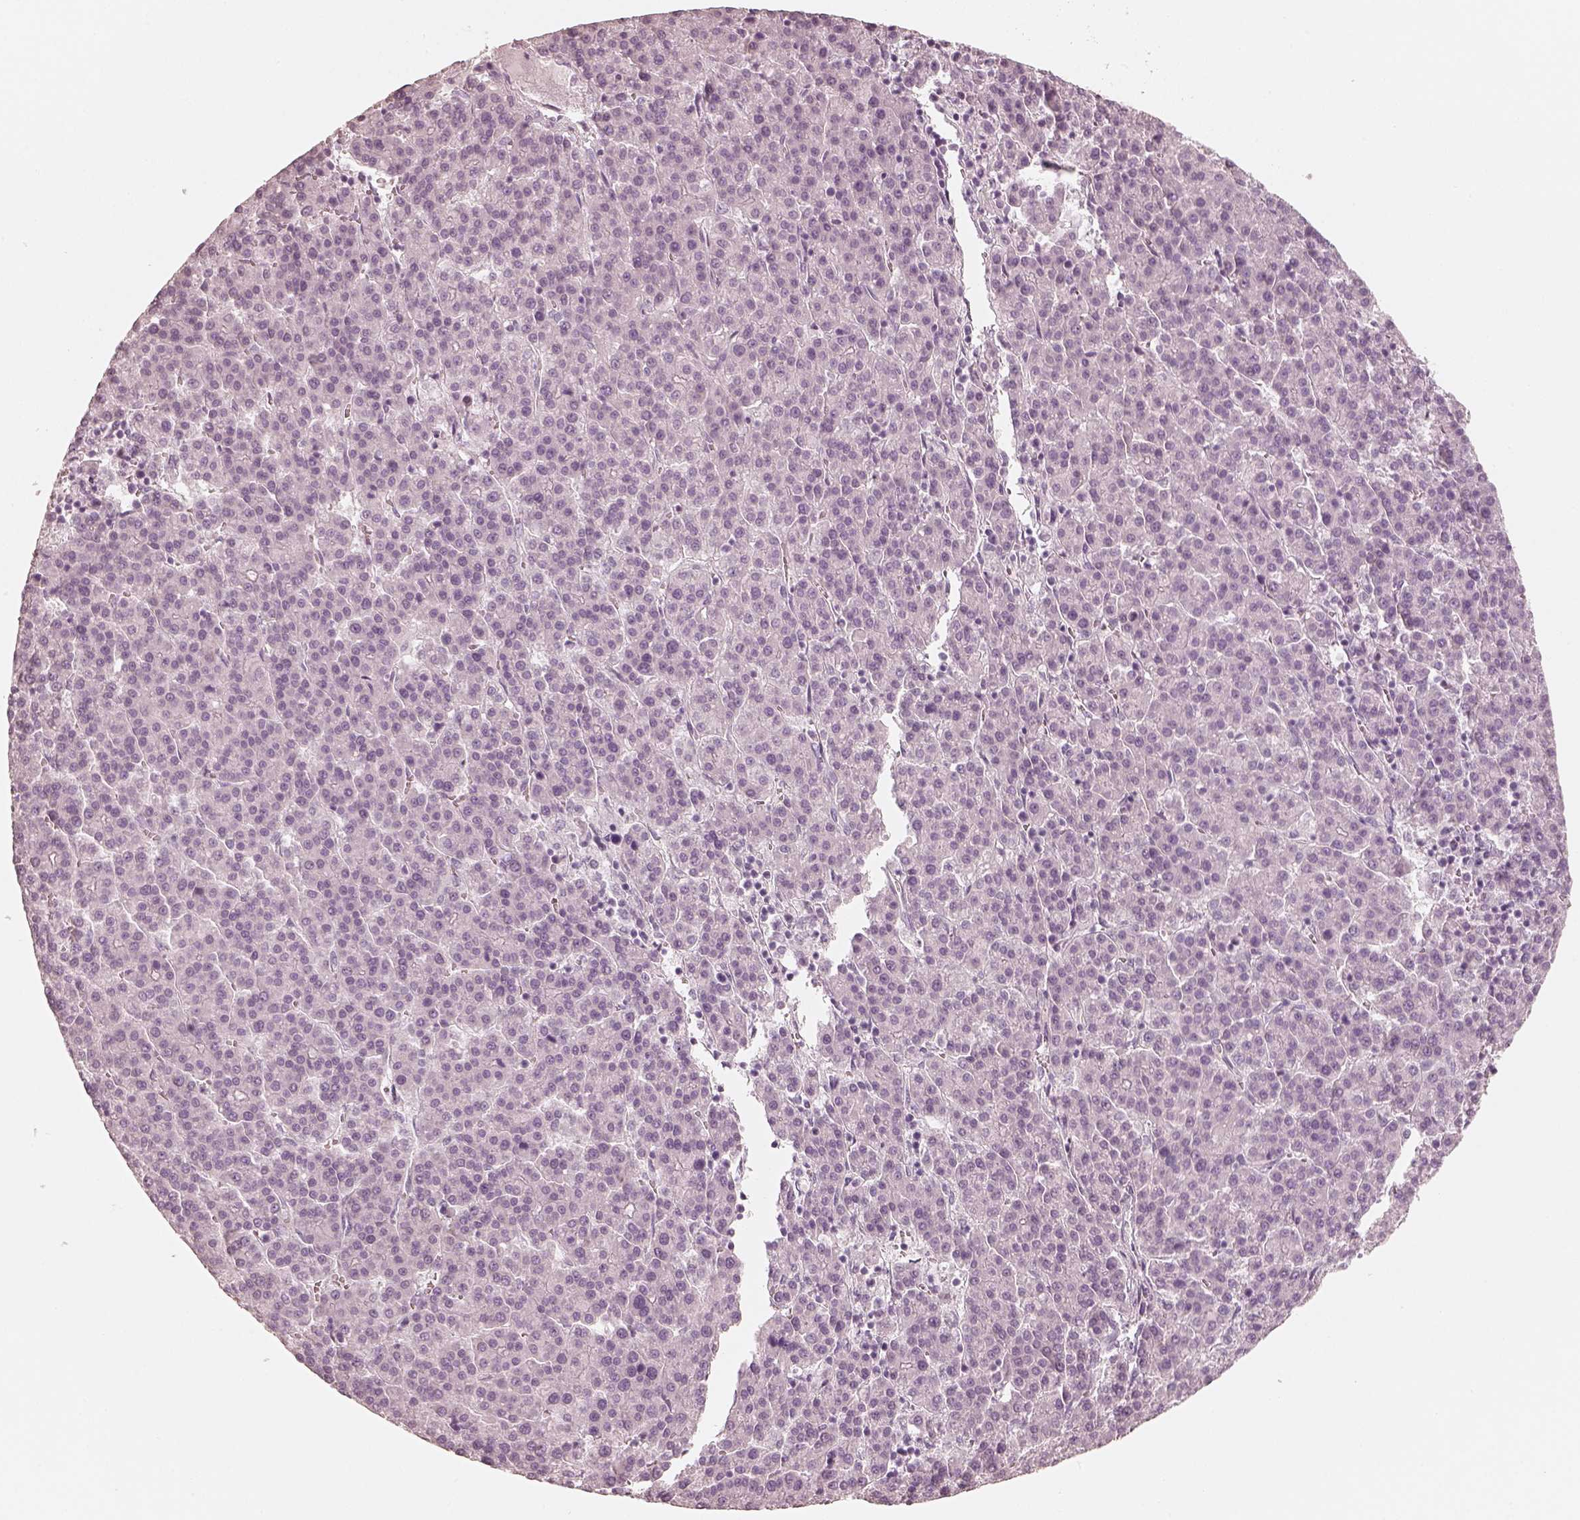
{"staining": {"intensity": "negative", "quantity": "none", "location": "none"}, "tissue": "liver cancer", "cell_type": "Tumor cells", "image_type": "cancer", "snomed": [{"axis": "morphology", "description": "Carcinoma, Hepatocellular, NOS"}, {"axis": "topography", "description": "Liver"}], "caption": "High magnification brightfield microscopy of liver hepatocellular carcinoma stained with DAB (3,3'-diaminobenzidine) (brown) and counterstained with hematoxylin (blue): tumor cells show no significant positivity.", "gene": "KRT82", "patient": {"sex": "female", "age": 58}}